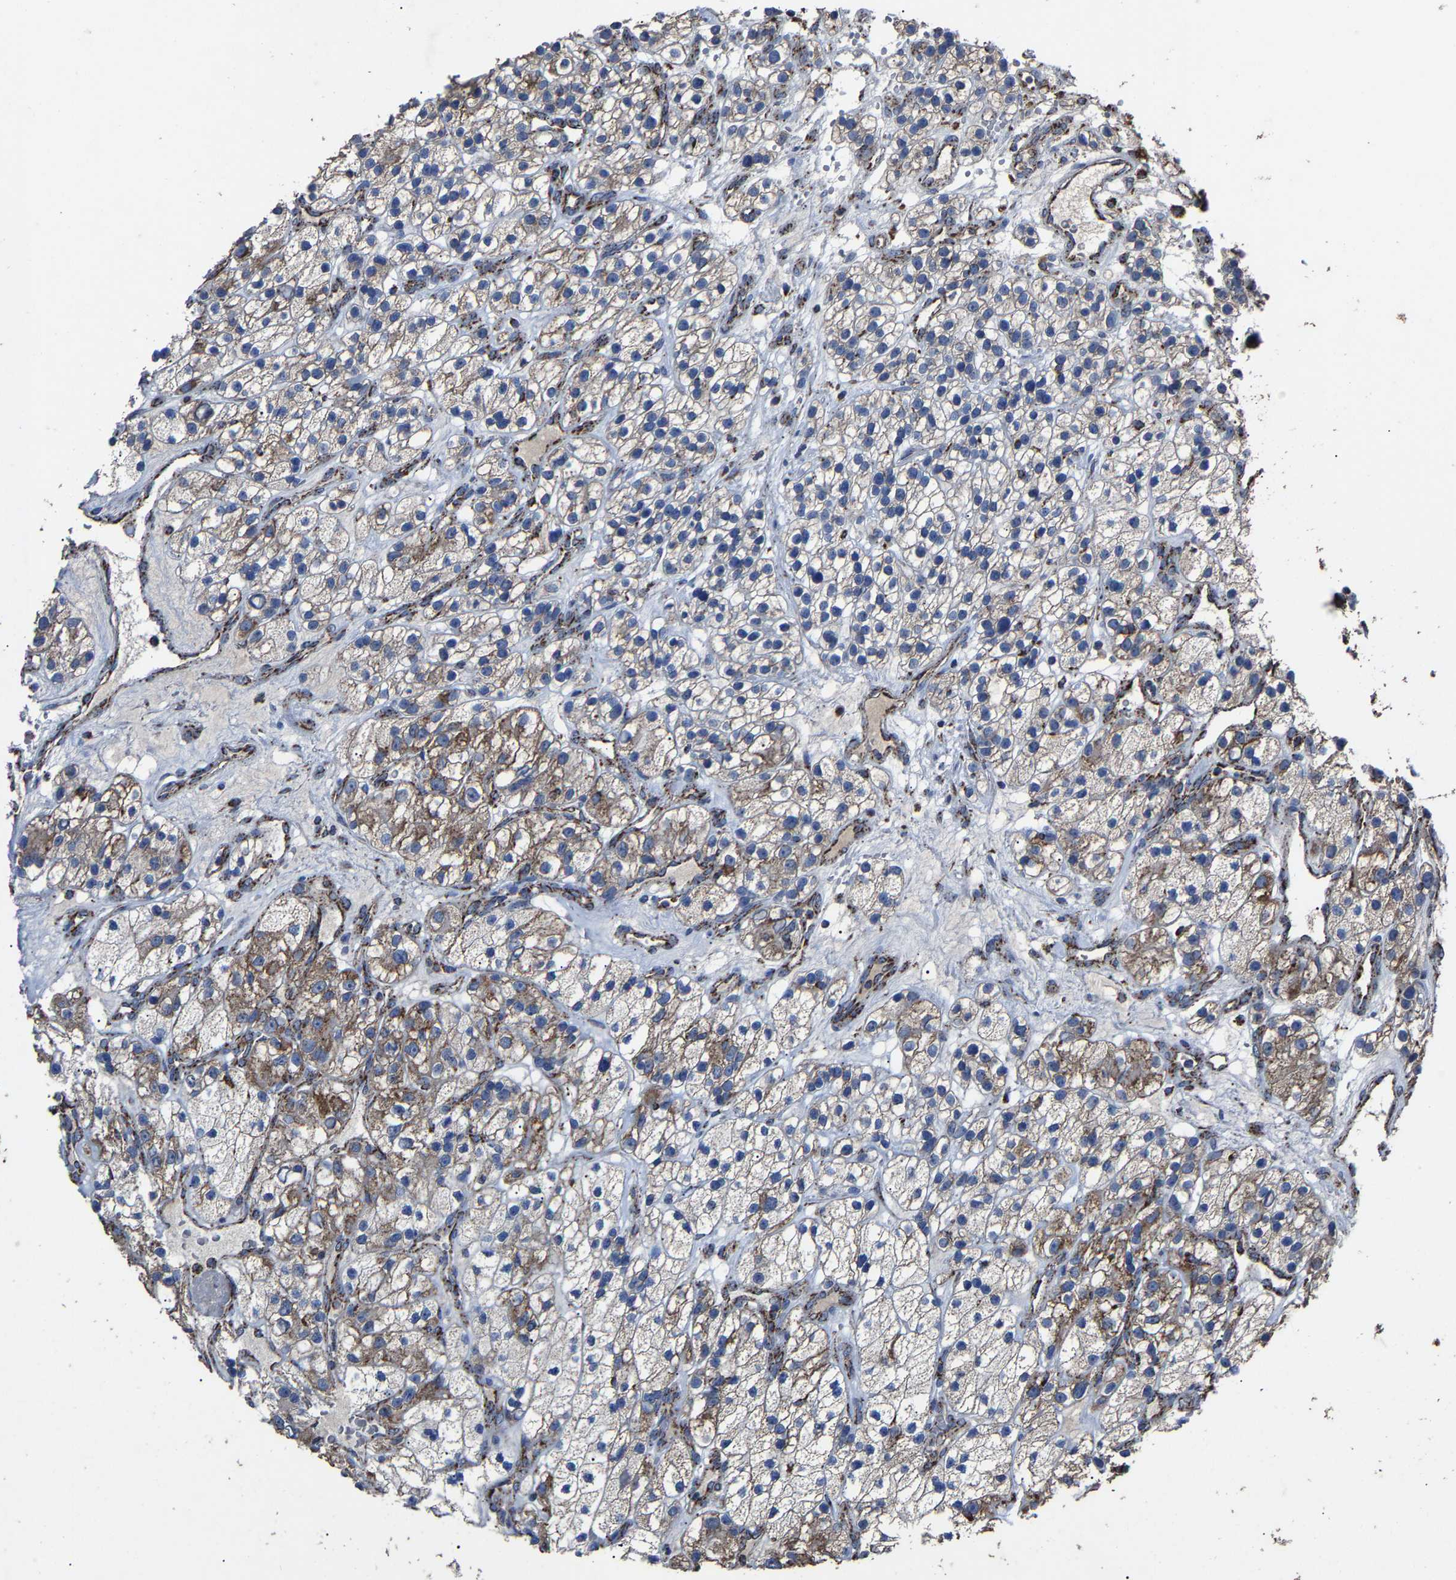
{"staining": {"intensity": "moderate", "quantity": ">75%", "location": "cytoplasmic/membranous"}, "tissue": "renal cancer", "cell_type": "Tumor cells", "image_type": "cancer", "snomed": [{"axis": "morphology", "description": "Adenocarcinoma, NOS"}, {"axis": "topography", "description": "Kidney"}], "caption": "Brown immunohistochemical staining in renal cancer (adenocarcinoma) shows moderate cytoplasmic/membranous positivity in about >75% of tumor cells.", "gene": "NDUFV3", "patient": {"sex": "female", "age": 57}}